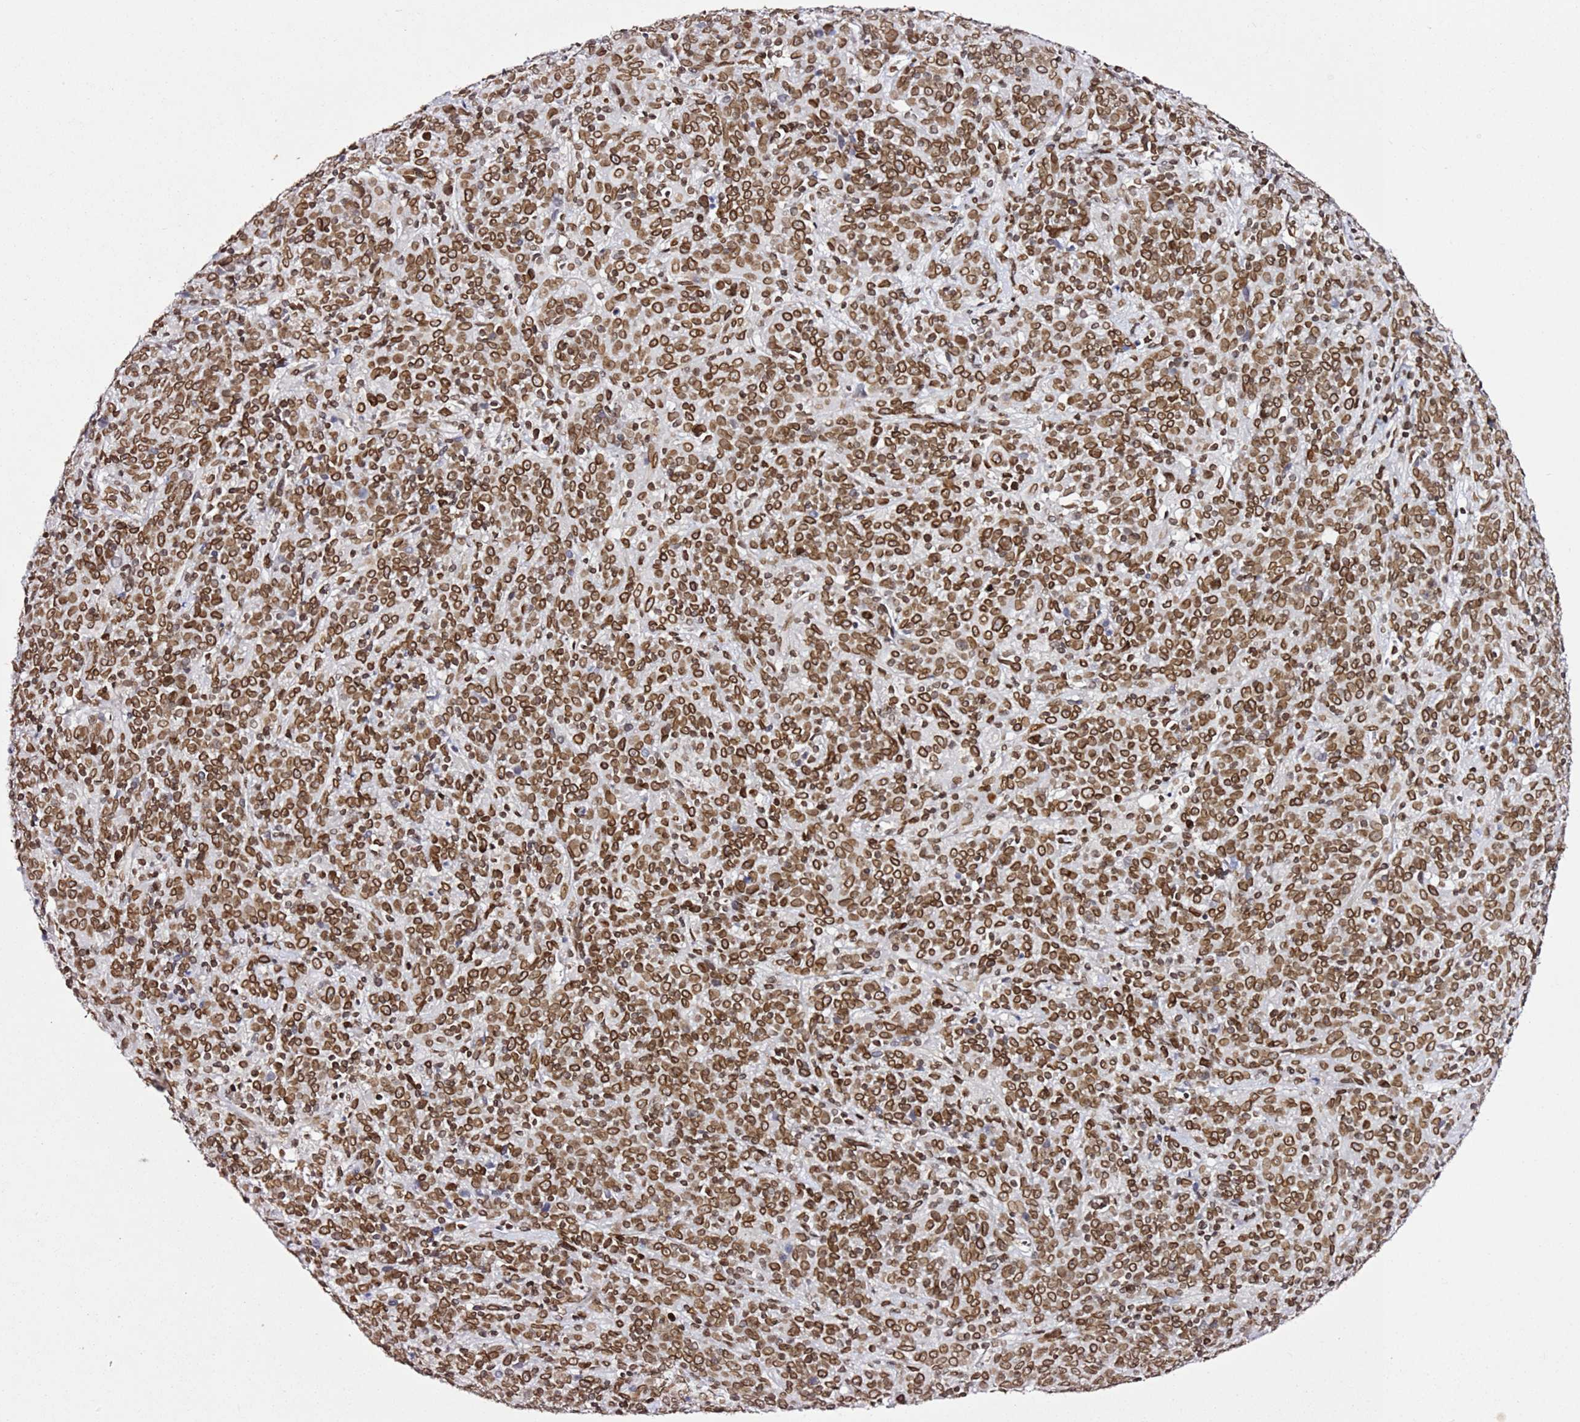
{"staining": {"intensity": "moderate", "quantity": ">75%", "location": "cytoplasmic/membranous,nuclear"}, "tissue": "cervical cancer", "cell_type": "Tumor cells", "image_type": "cancer", "snomed": [{"axis": "morphology", "description": "Squamous cell carcinoma, NOS"}, {"axis": "topography", "description": "Cervix"}], "caption": "The photomicrograph reveals staining of cervical cancer (squamous cell carcinoma), revealing moderate cytoplasmic/membranous and nuclear protein positivity (brown color) within tumor cells. (DAB = brown stain, brightfield microscopy at high magnification).", "gene": "POU6F1", "patient": {"sex": "female", "age": 67}}